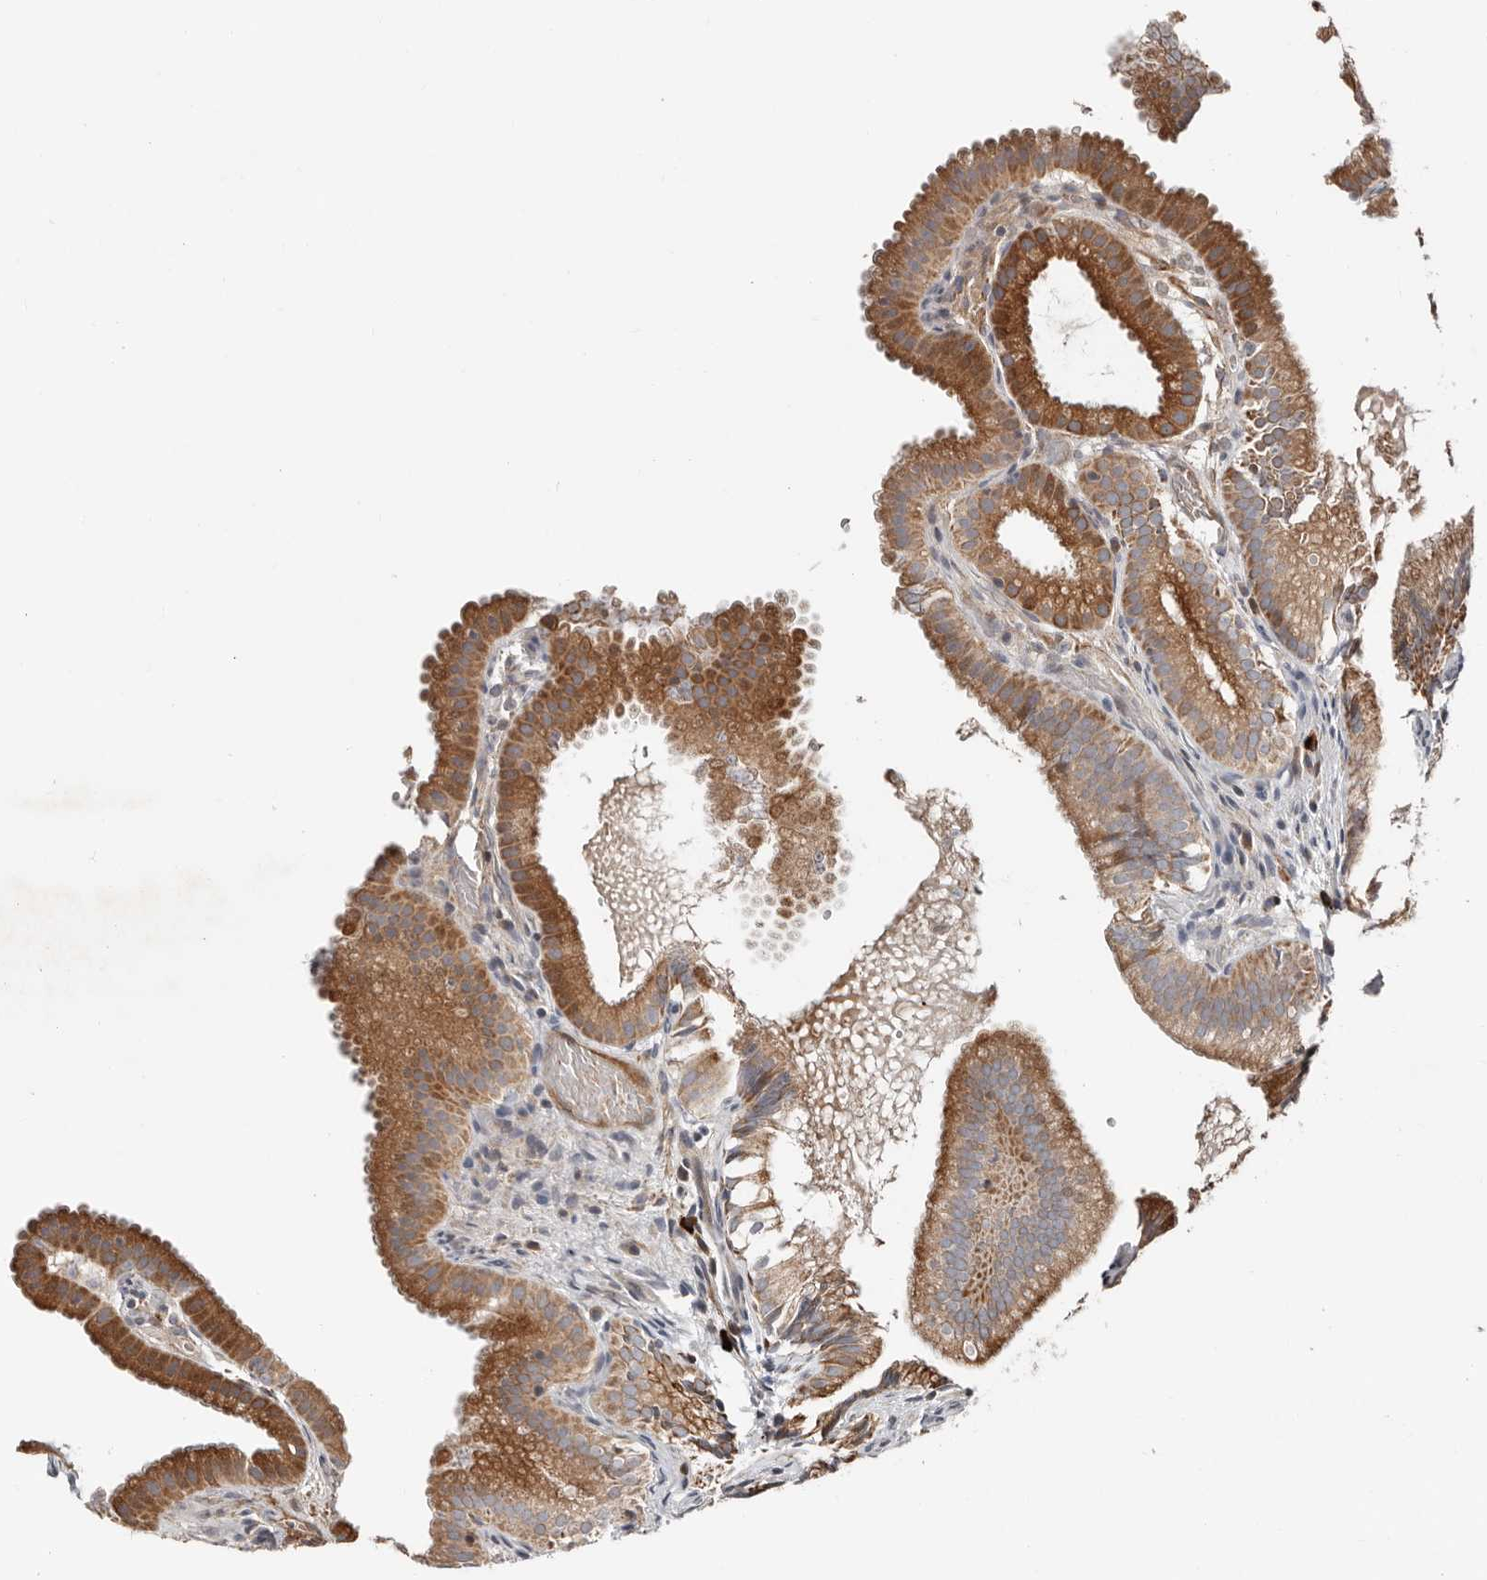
{"staining": {"intensity": "moderate", "quantity": ">75%", "location": "cytoplasmic/membranous"}, "tissue": "gallbladder", "cell_type": "Glandular cells", "image_type": "normal", "snomed": [{"axis": "morphology", "description": "Normal tissue, NOS"}, {"axis": "topography", "description": "Gallbladder"}], "caption": "Approximately >75% of glandular cells in benign human gallbladder show moderate cytoplasmic/membranous protein expression as visualized by brown immunohistochemical staining.", "gene": "SMYD4", "patient": {"sex": "female", "age": 30}}